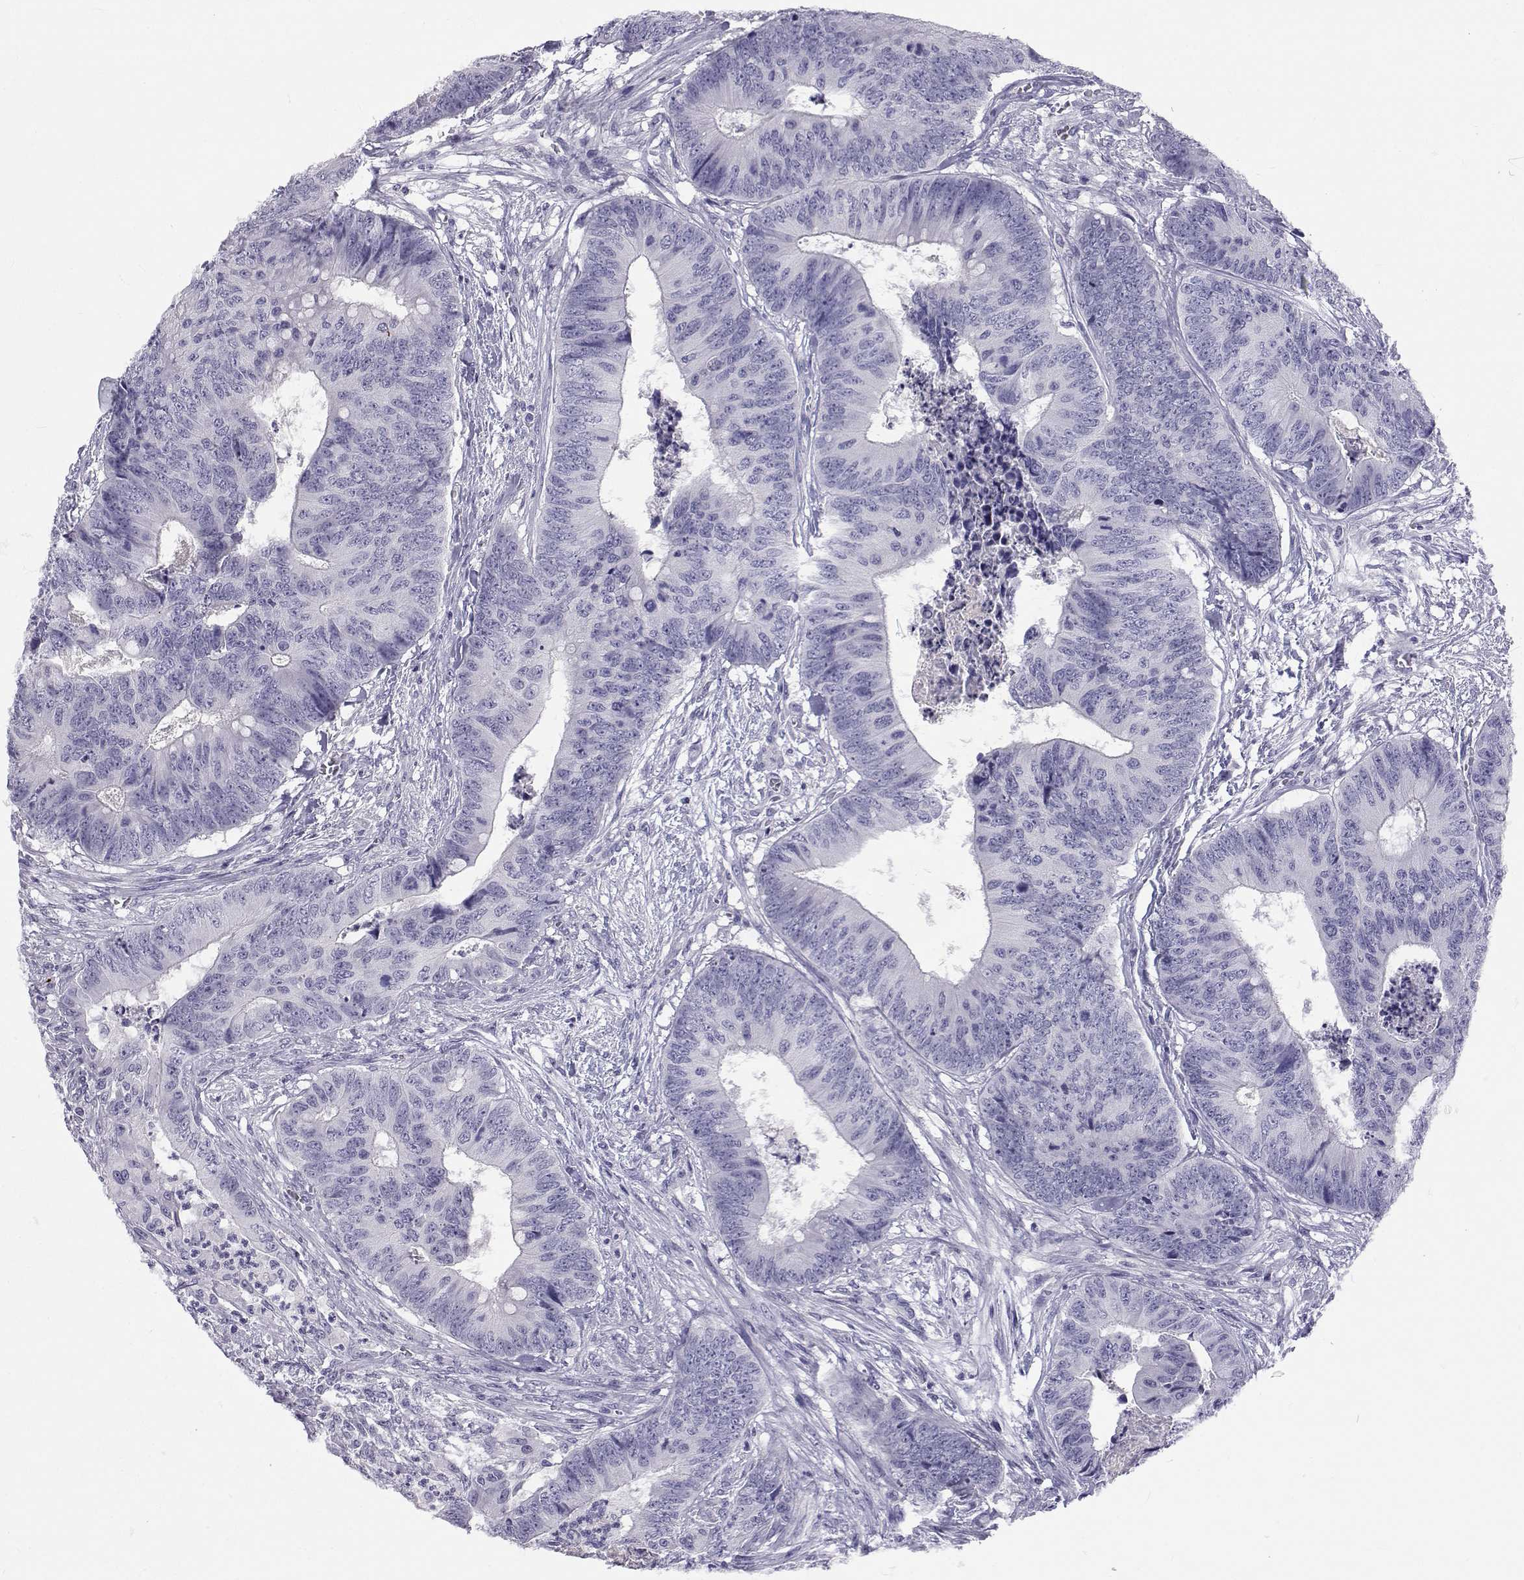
{"staining": {"intensity": "negative", "quantity": "none", "location": "none"}, "tissue": "colorectal cancer", "cell_type": "Tumor cells", "image_type": "cancer", "snomed": [{"axis": "morphology", "description": "Adenocarcinoma, NOS"}, {"axis": "topography", "description": "Colon"}], "caption": "This is a micrograph of immunohistochemistry staining of adenocarcinoma (colorectal), which shows no positivity in tumor cells.", "gene": "SLC6A3", "patient": {"sex": "male", "age": 84}}